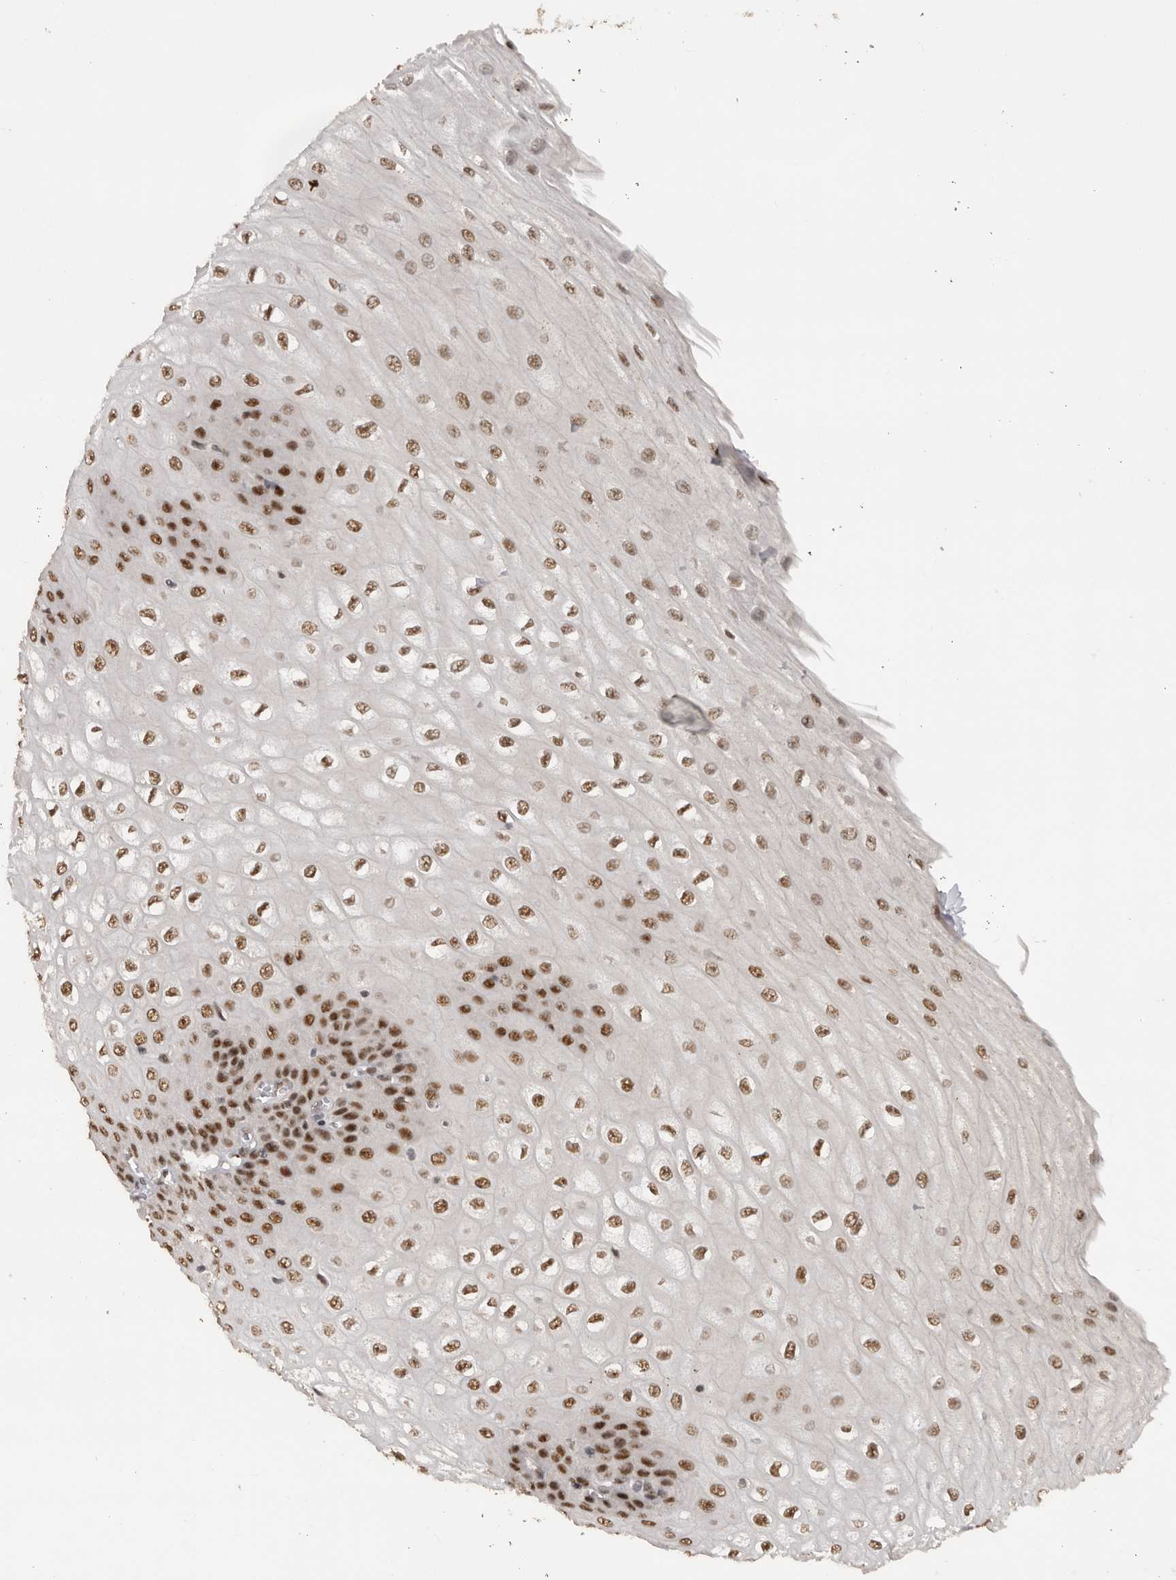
{"staining": {"intensity": "strong", "quantity": ">75%", "location": "nuclear"}, "tissue": "esophagus", "cell_type": "Squamous epithelial cells", "image_type": "normal", "snomed": [{"axis": "morphology", "description": "Normal tissue, NOS"}, {"axis": "topography", "description": "Esophagus"}], "caption": "A high amount of strong nuclear expression is seen in about >75% of squamous epithelial cells in normal esophagus.", "gene": "PPP1R10", "patient": {"sex": "male", "age": 60}}